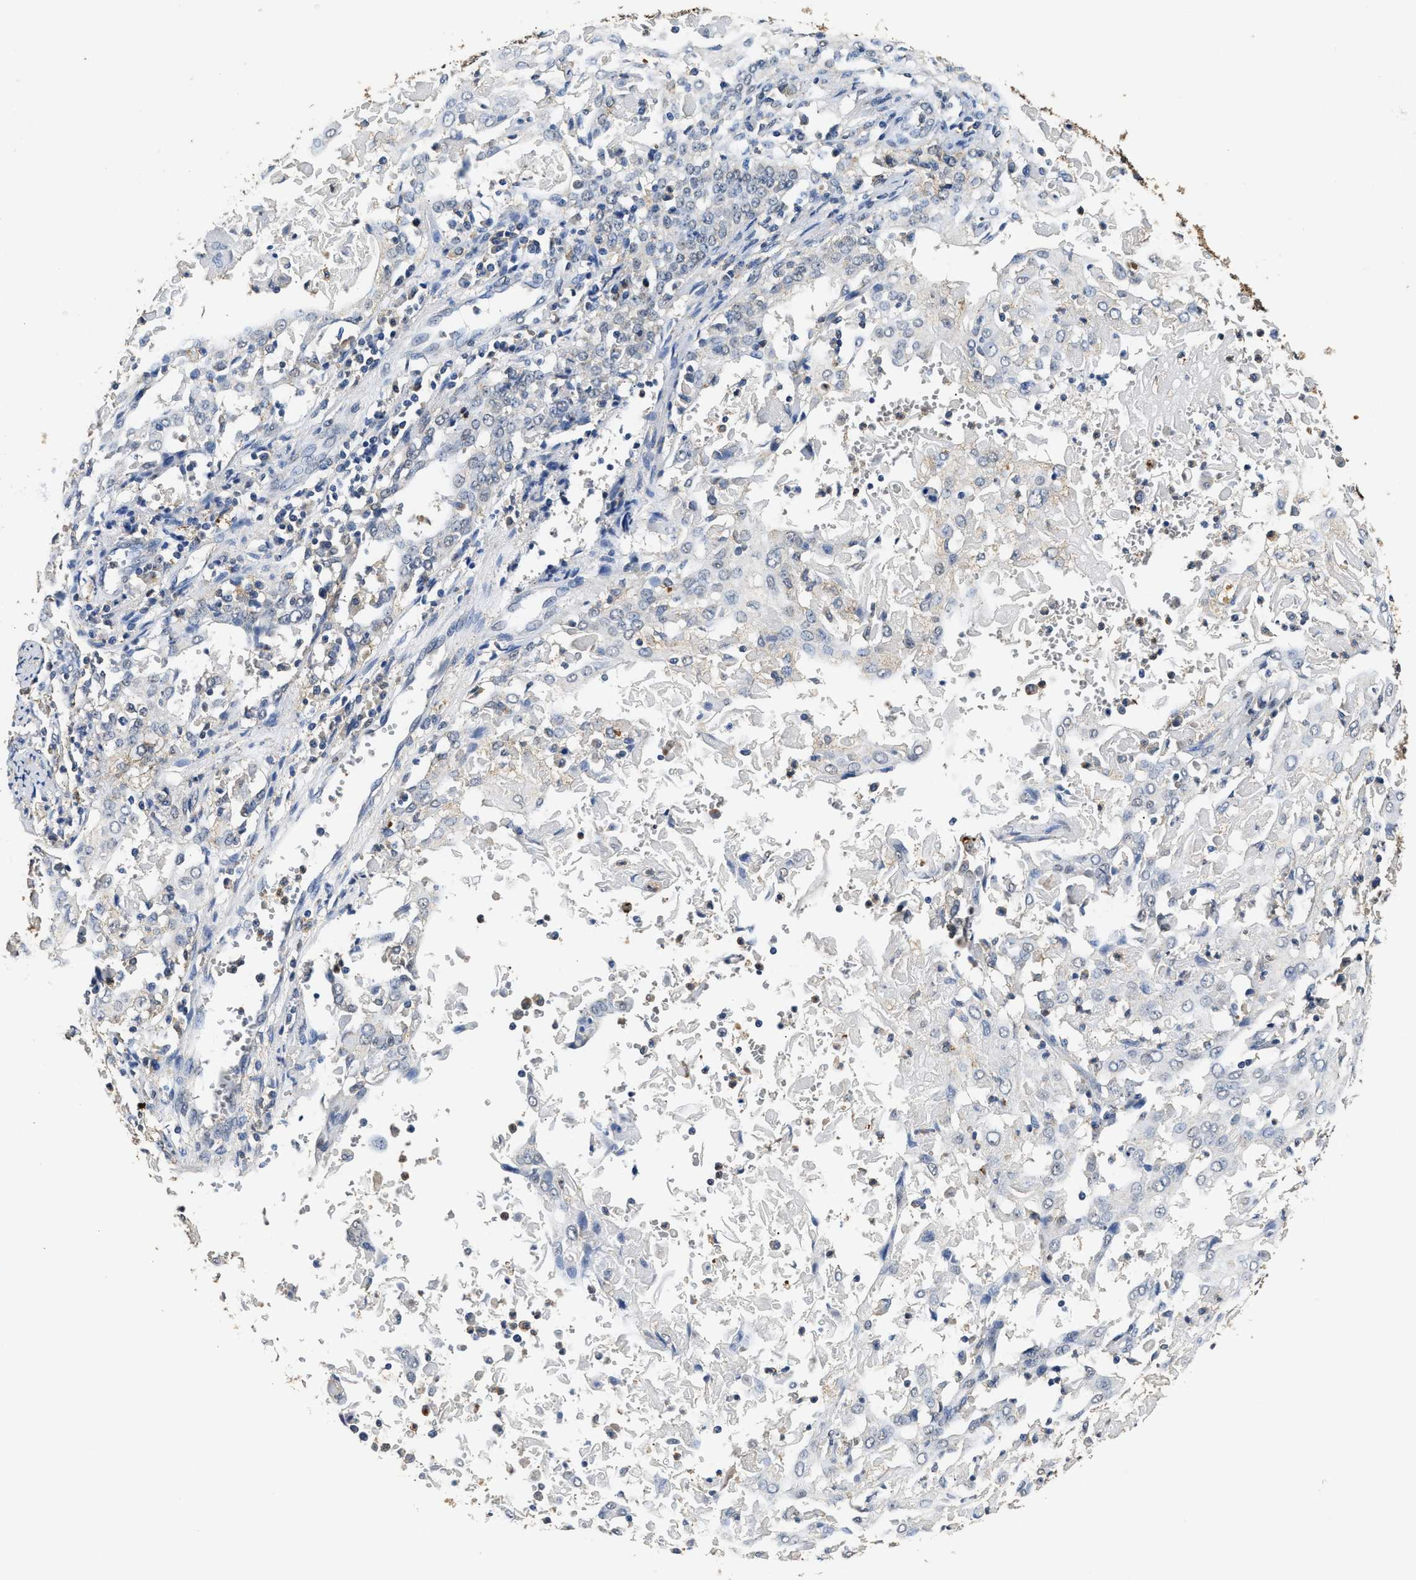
{"staining": {"intensity": "weak", "quantity": "<25%", "location": "cytoplasmic/membranous"}, "tissue": "cervical cancer", "cell_type": "Tumor cells", "image_type": "cancer", "snomed": [{"axis": "morphology", "description": "Squamous cell carcinoma, NOS"}, {"axis": "topography", "description": "Cervix"}], "caption": "A photomicrograph of cervical squamous cell carcinoma stained for a protein exhibits no brown staining in tumor cells.", "gene": "CTNNA1", "patient": {"sex": "female", "age": 39}}